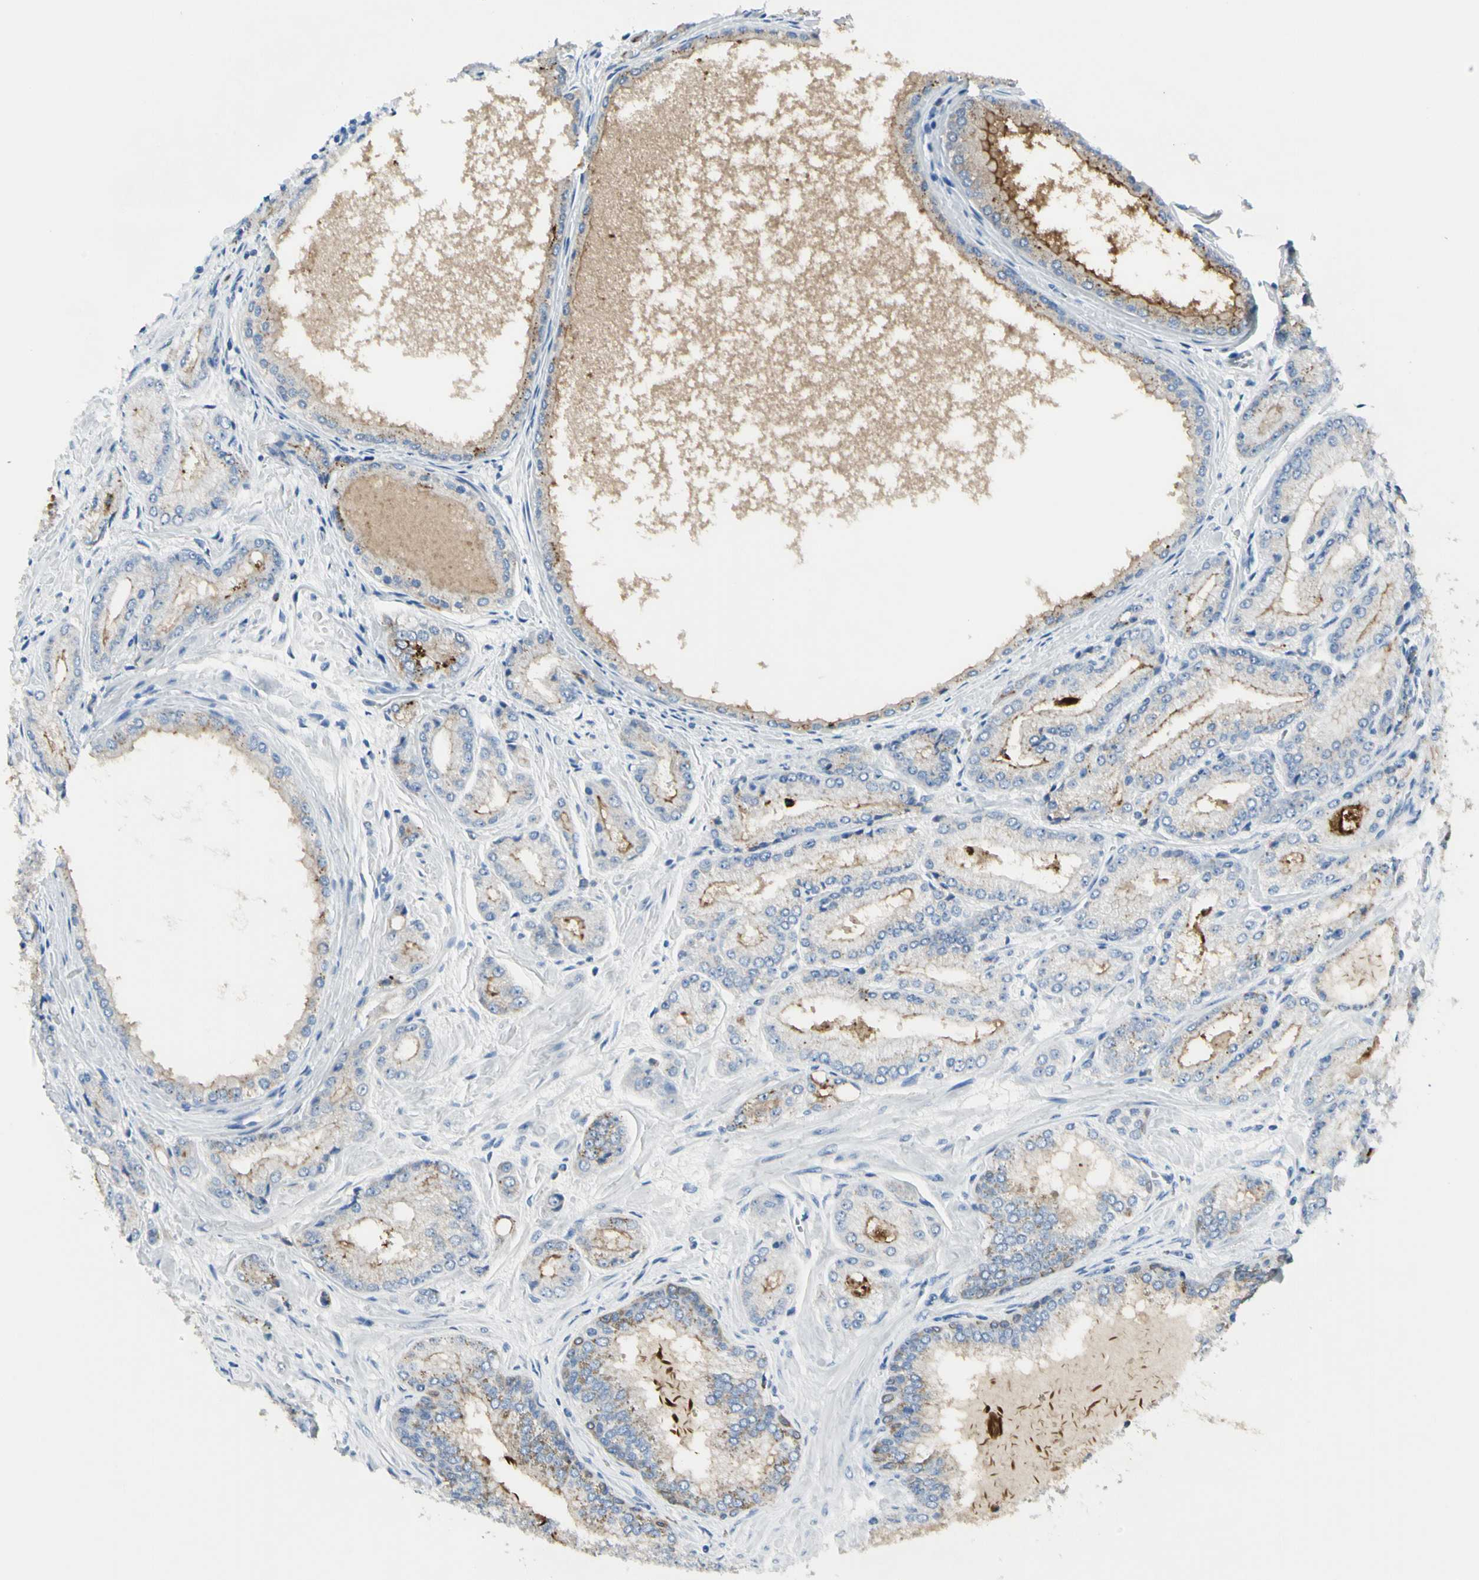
{"staining": {"intensity": "moderate", "quantity": "25%-75%", "location": "cytoplasmic/membranous"}, "tissue": "prostate cancer", "cell_type": "Tumor cells", "image_type": "cancer", "snomed": [{"axis": "morphology", "description": "Adenocarcinoma, High grade"}, {"axis": "topography", "description": "Prostate"}], "caption": "A brown stain labels moderate cytoplasmic/membranous staining of a protein in prostate cancer tumor cells.", "gene": "ZNF557", "patient": {"sex": "male", "age": 59}}